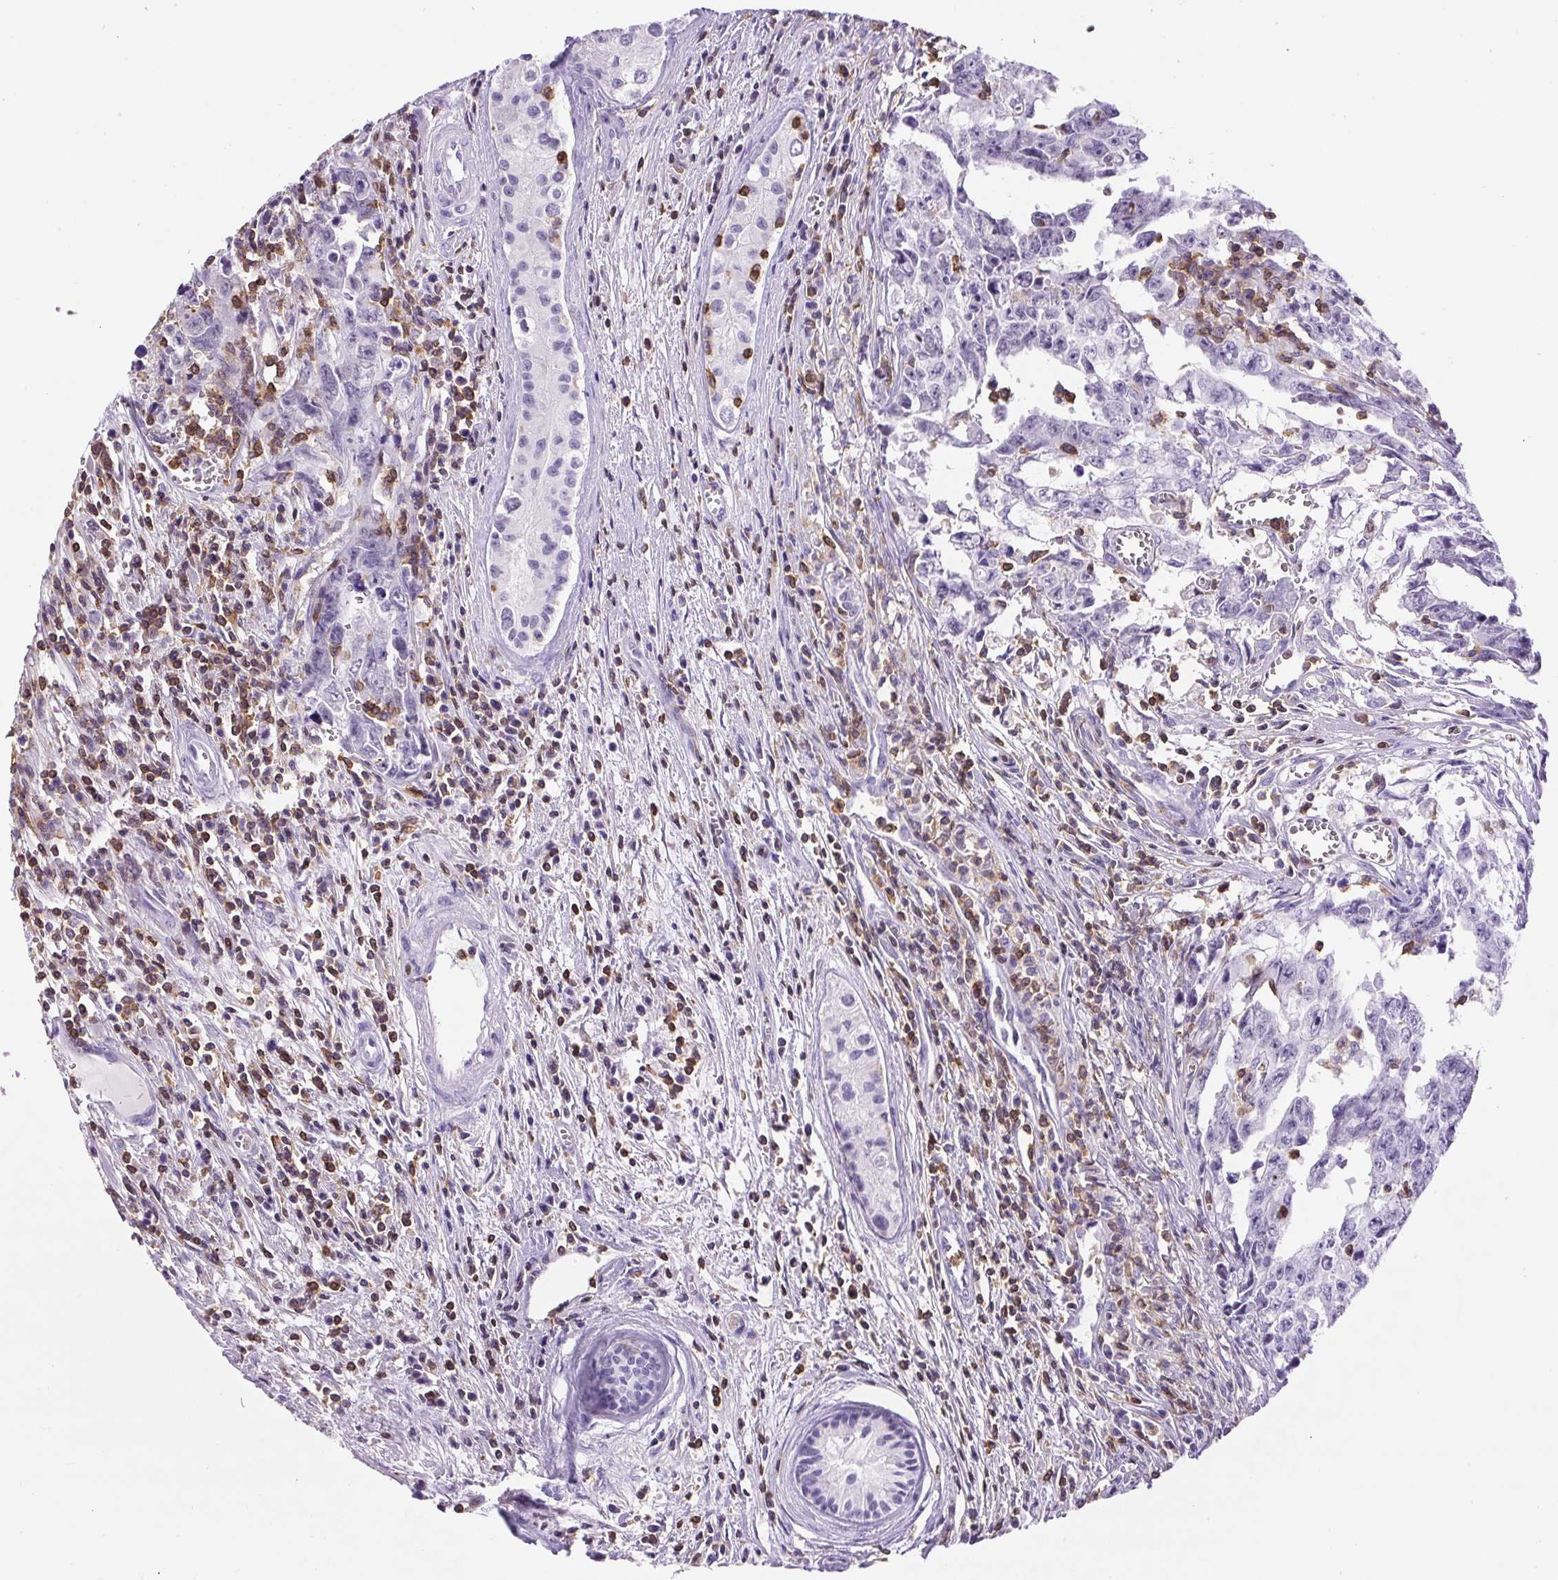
{"staining": {"intensity": "negative", "quantity": "none", "location": "none"}, "tissue": "testis cancer", "cell_type": "Tumor cells", "image_type": "cancer", "snomed": [{"axis": "morphology", "description": "Carcinoma, Embryonal, NOS"}, {"axis": "topography", "description": "Testis"}], "caption": "Tumor cells show no significant protein positivity in embryonal carcinoma (testis).", "gene": "FAM228B", "patient": {"sex": "male", "age": 24}}